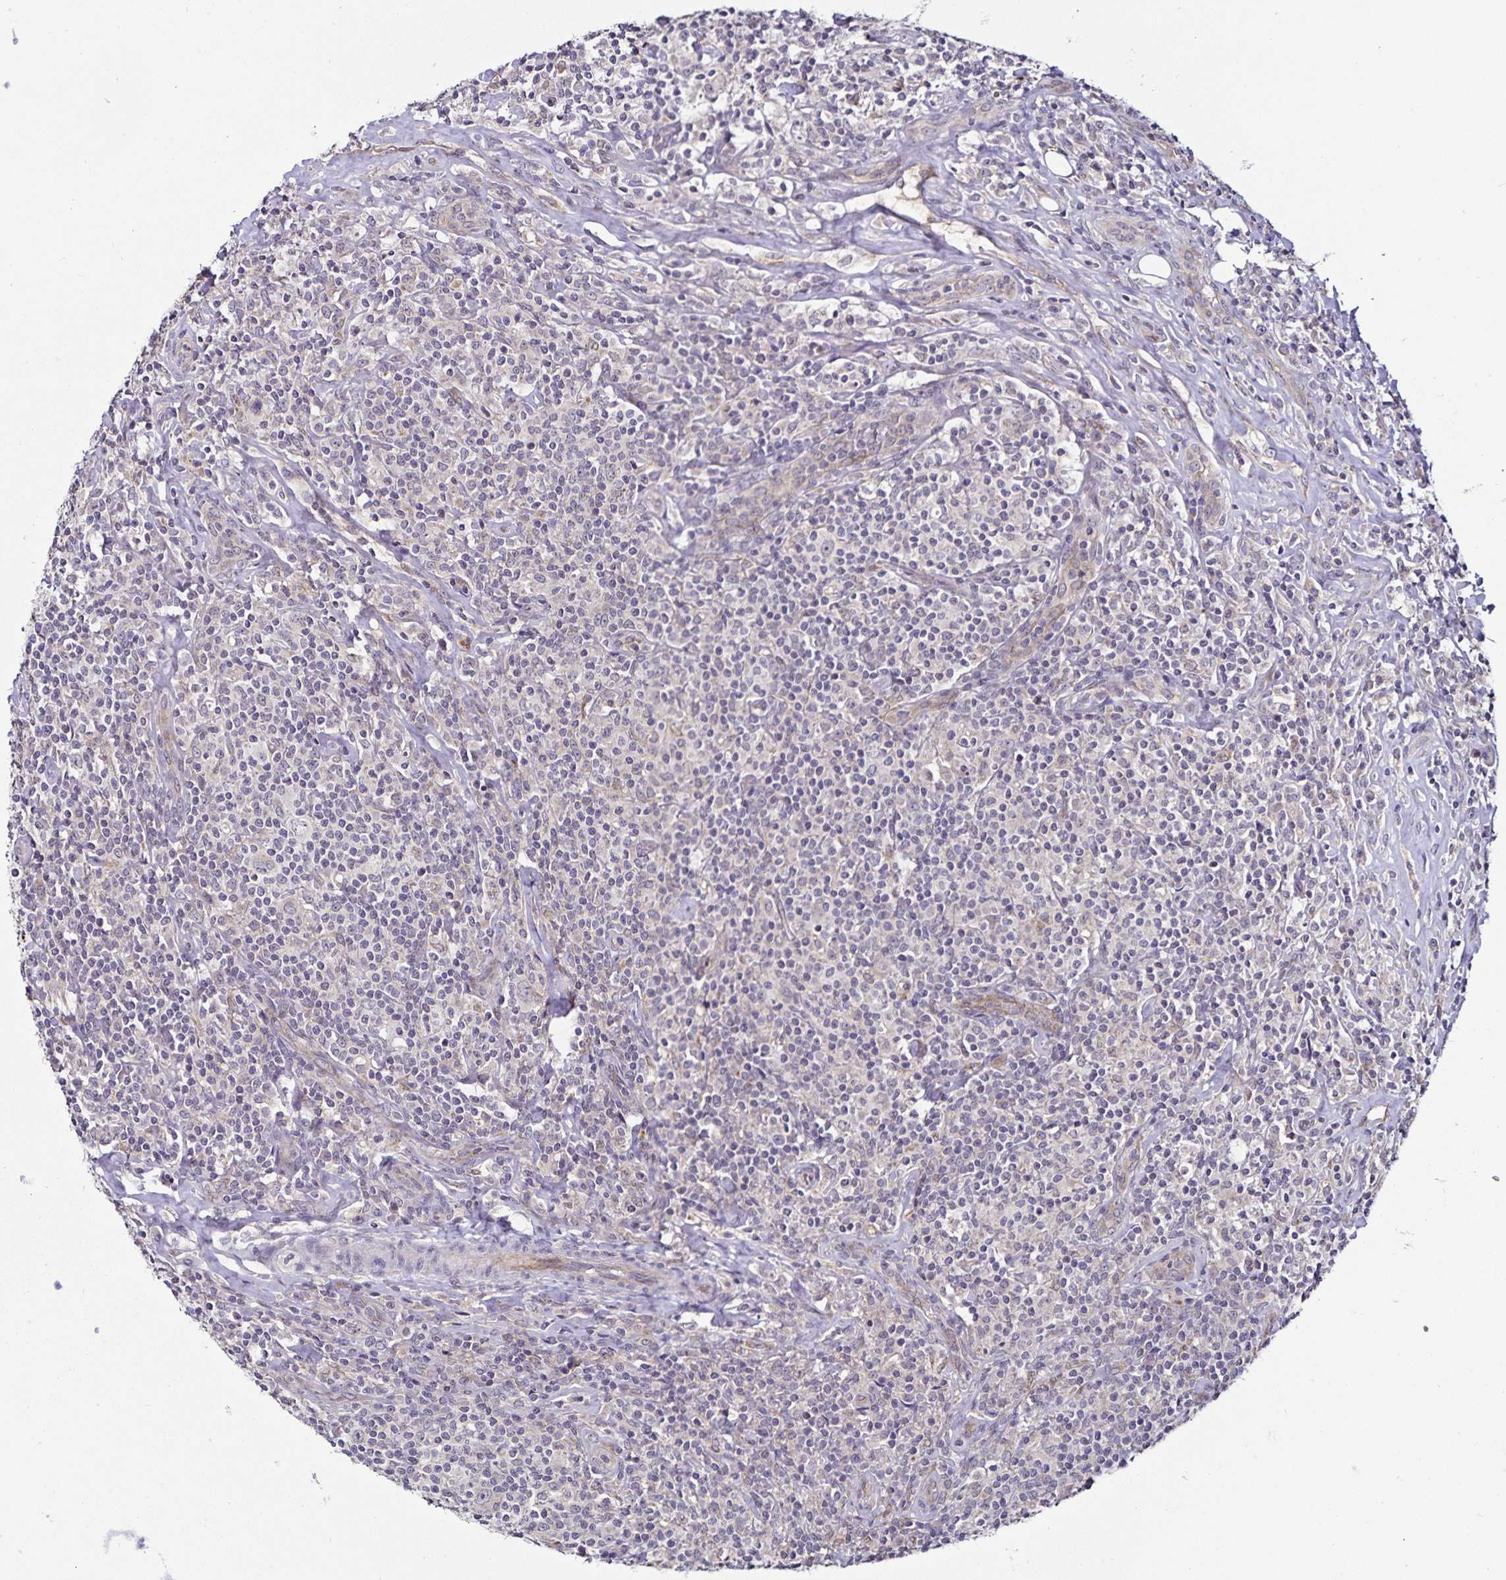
{"staining": {"intensity": "negative", "quantity": "none", "location": "none"}, "tissue": "lymphoma", "cell_type": "Tumor cells", "image_type": "cancer", "snomed": [{"axis": "morphology", "description": "Hodgkin's disease, NOS"}, {"axis": "morphology", "description": "Hodgkin's lymphoma, nodular sclerosis"}, {"axis": "topography", "description": "Lymph node"}], "caption": "Immunohistochemistry of Hodgkin's lymphoma, nodular sclerosis demonstrates no expression in tumor cells.", "gene": "ACSL5", "patient": {"sex": "female", "age": 10}}